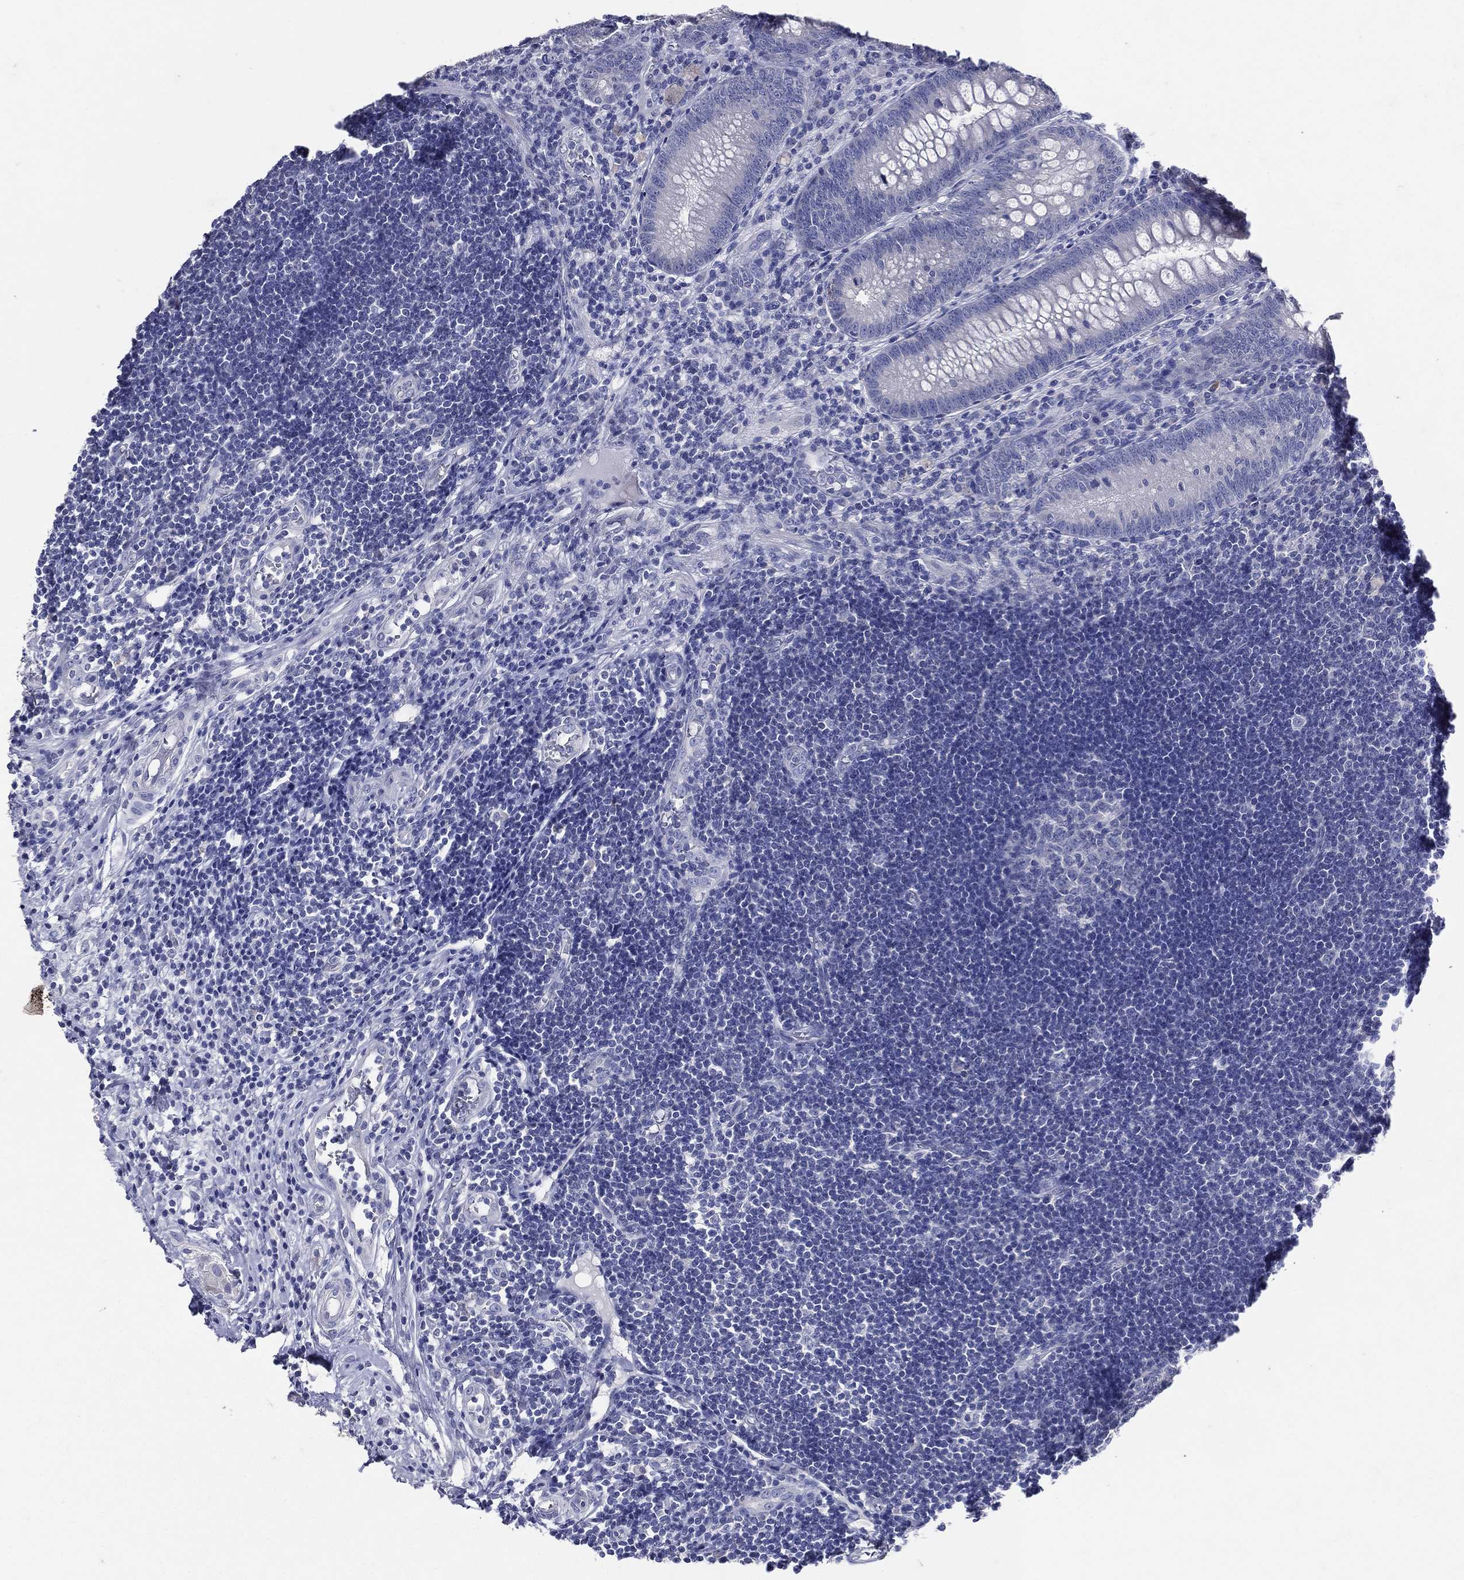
{"staining": {"intensity": "negative", "quantity": "none", "location": "none"}, "tissue": "appendix", "cell_type": "Glandular cells", "image_type": "normal", "snomed": [{"axis": "morphology", "description": "Normal tissue, NOS"}, {"axis": "morphology", "description": "Inflammation, NOS"}, {"axis": "topography", "description": "Appendix"}], "caption": "An IHC micrograph of unremarkable appendix is shown. There is no staining in glandular cells of appendix.", "gene": "TGM1", "patient": {"sex": "male", "age": 16}}